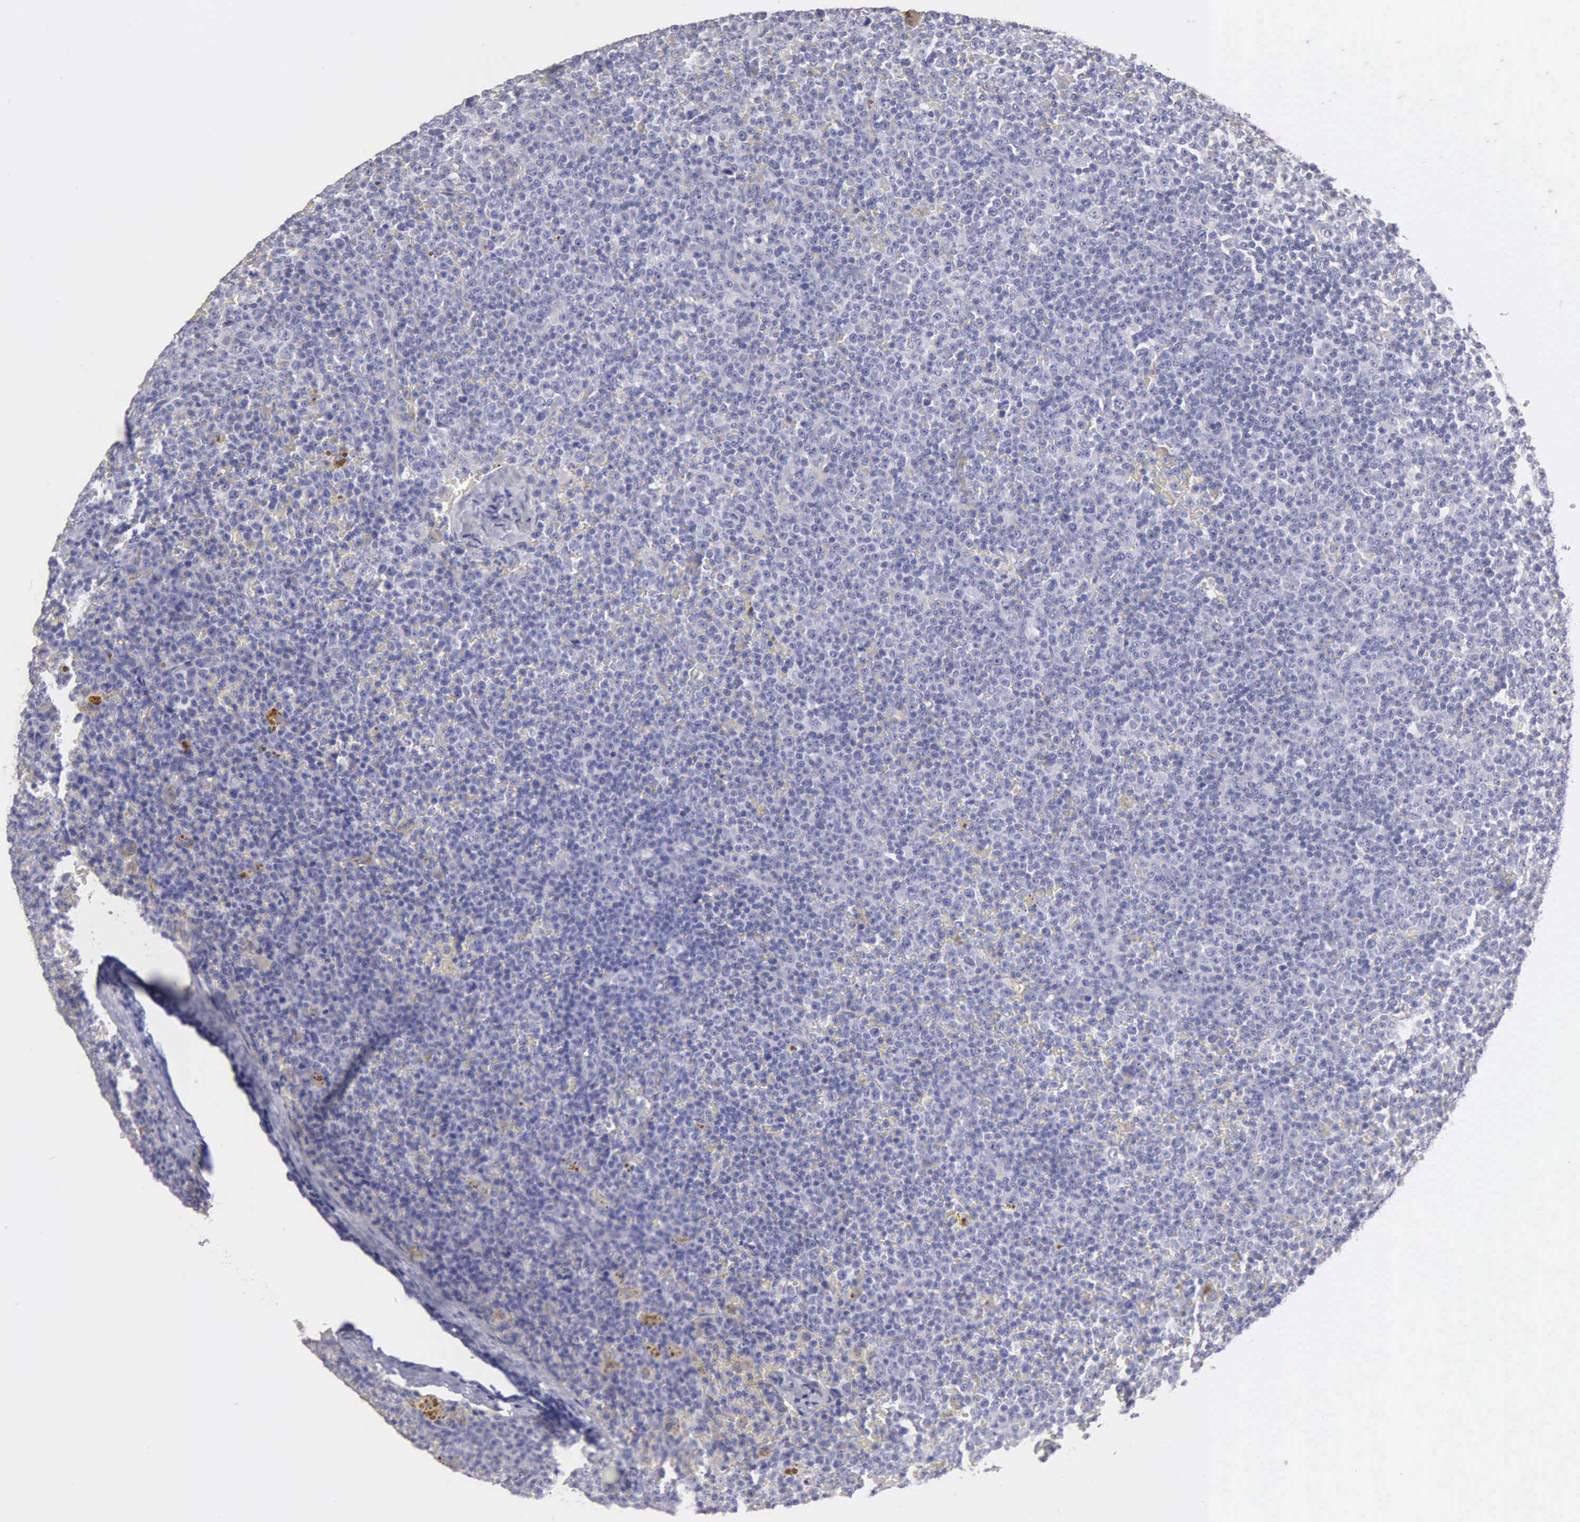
{"staining": {"intensity": "negative", "quantity": "none", "location": "none"}, "tissue": "lymphoma", "cell_type": "Tumor cells", "image_type": "cancer", "snomed": [{"axis": "morphology", "description": "Malignant lymphoma, non-Hodgkin's type, Low grade"}, {"axis": "topography", "description": "Lymph node"}], "caption": "Immunohistochemistry (IHC) micrograph of human malignant lymphoma, non-Hodgkin's type (low-grade) stained for a protein (brown), which demonstrates no positivity in tumor cells.", "gene": "APP", "patient": {"sex": "male", "age": 50}}